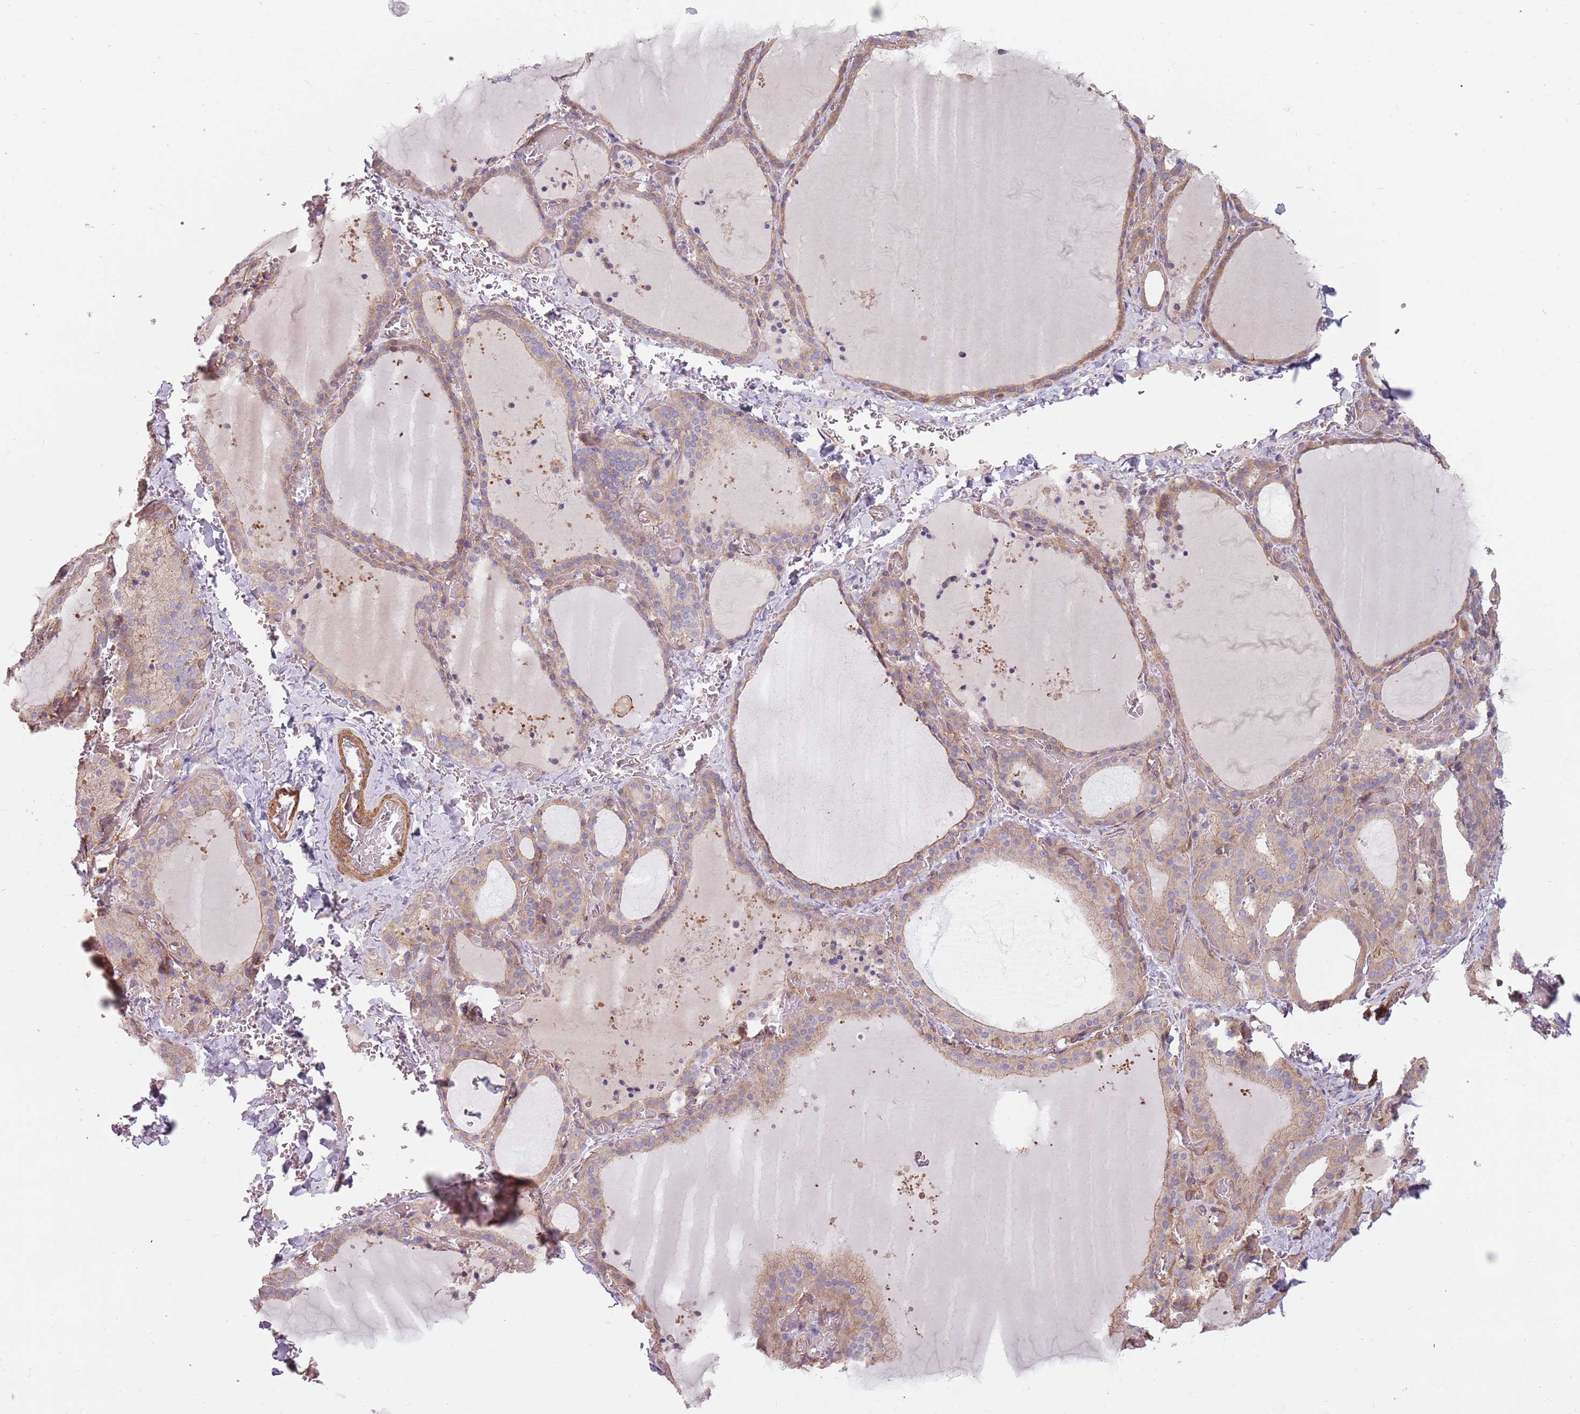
{"staining": {"intensity": "moderate", "quantity": "25%-75%", "location": "cytoplasmic/membranous"}, "tissue": "thyroid gland", "cell_type": "Glandular cells", "image_type": "normal", "snomed": [{"axis": "morphology", "description": "Normal tissue, NOS"}, {"axis": "topography", "description": "Thyroid gland"}], "caption": "Glandular cells demonstrate medium levels of moderate cytoplasmic/membranous expression in about 25%-75% of cells in unremarkable thyroid gland. Nuclei are stained in blue.", "gene": "SPDL1", "patient": {"sex": "female", "age": 39}}